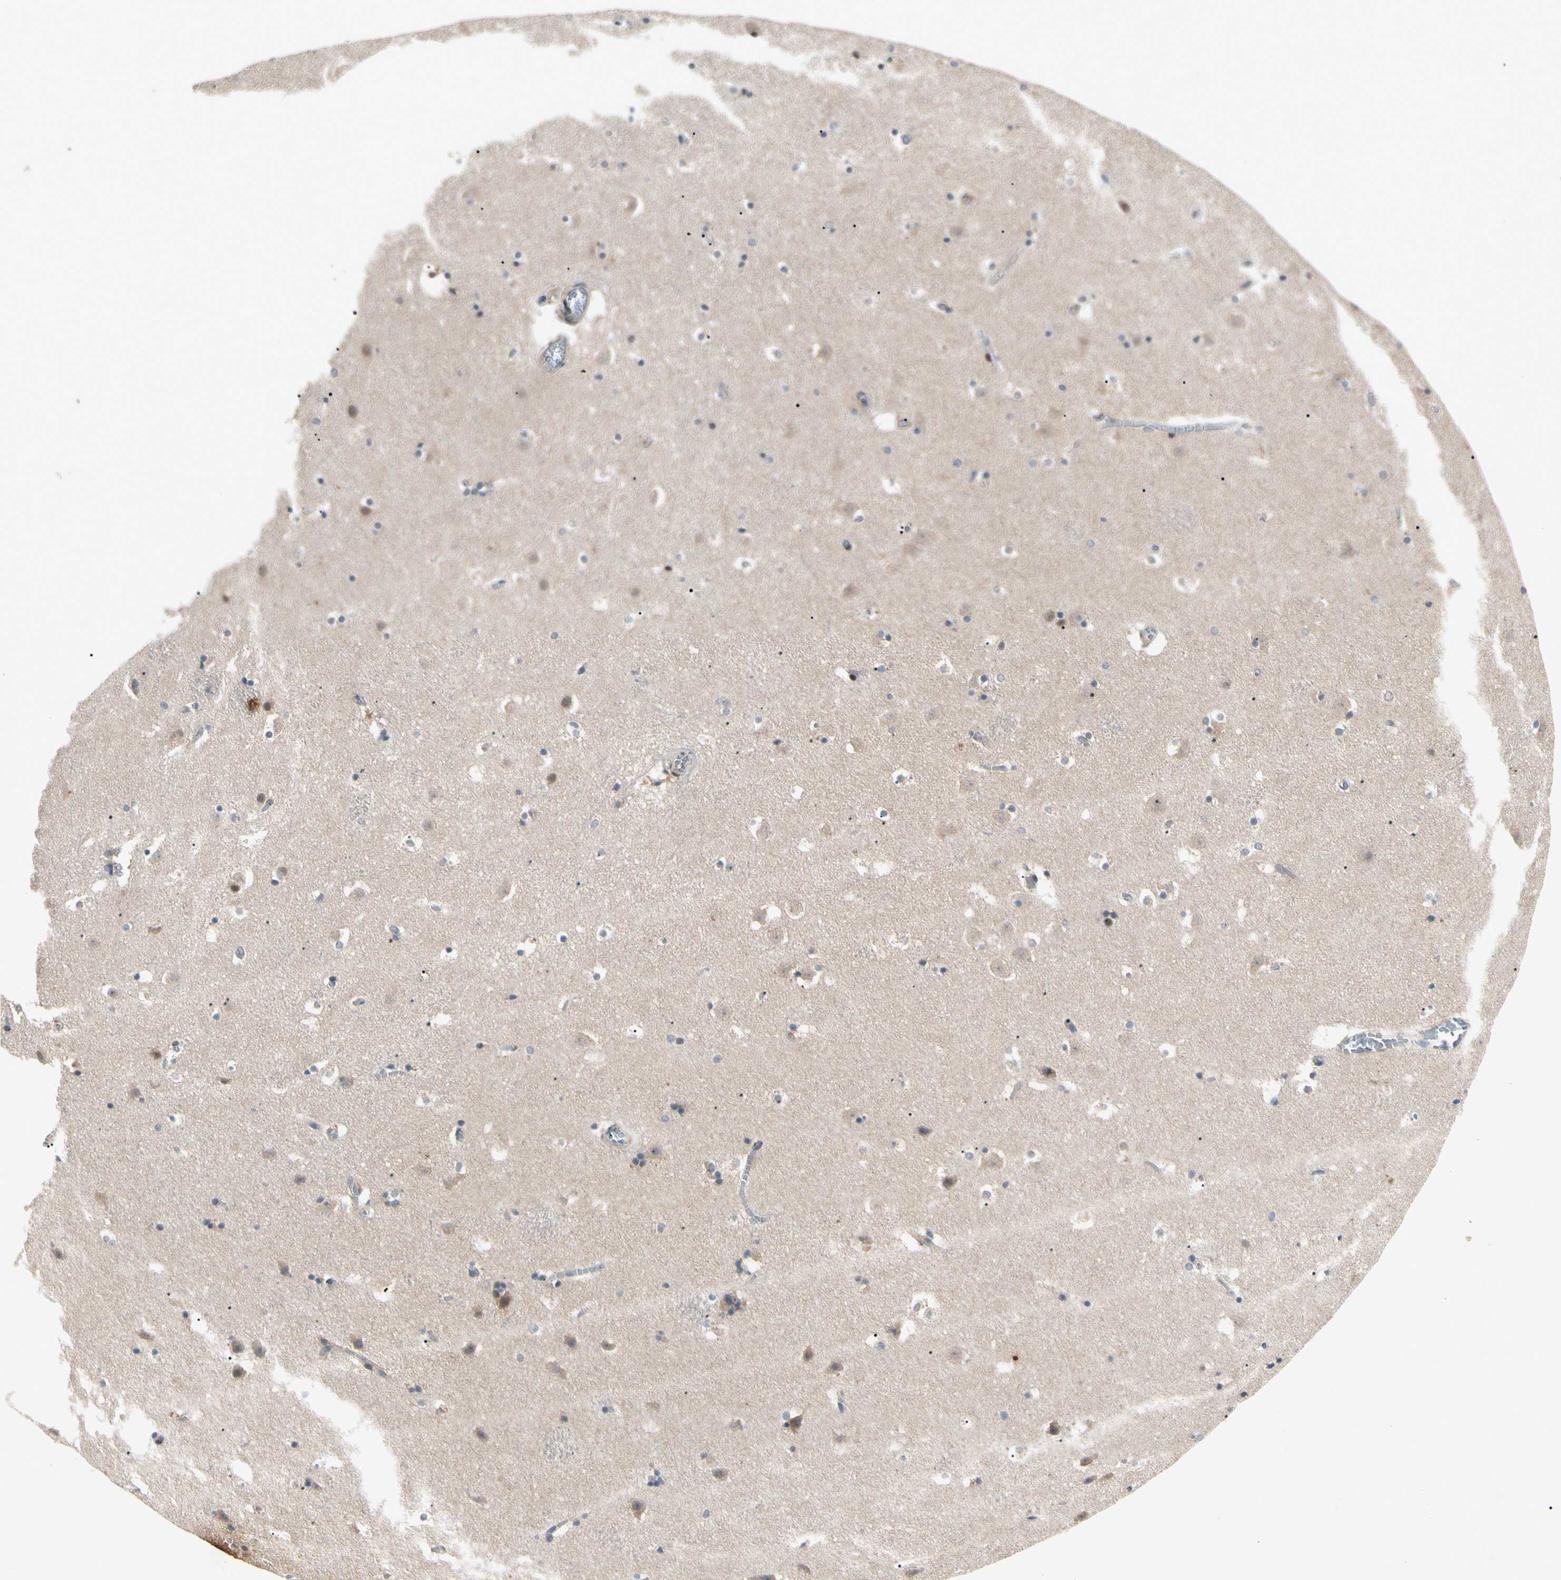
{"staining": {"intensity": "negative", "quantity": "none", "location": "none"}, "tissue": "caudate", "cell_type": "Glial cells", "image_type": "normal", "snomed": [{"axis": "morphology", "description": "Normal tissue, NOS"}, {"axis": "topography", "description": "Lateral ventricle wall"}], "caption": "Immunohistochemistry (IHC) of normal human caudate demonstrates no expression in glial cells. The staining was performed using DAB to visualize the protein expression in brown, while the nuclei were stained in blue with hematoxylin (Magnification: 20x).", "gene": "F2R", "patient": {"sex": "male", "age": 45}}